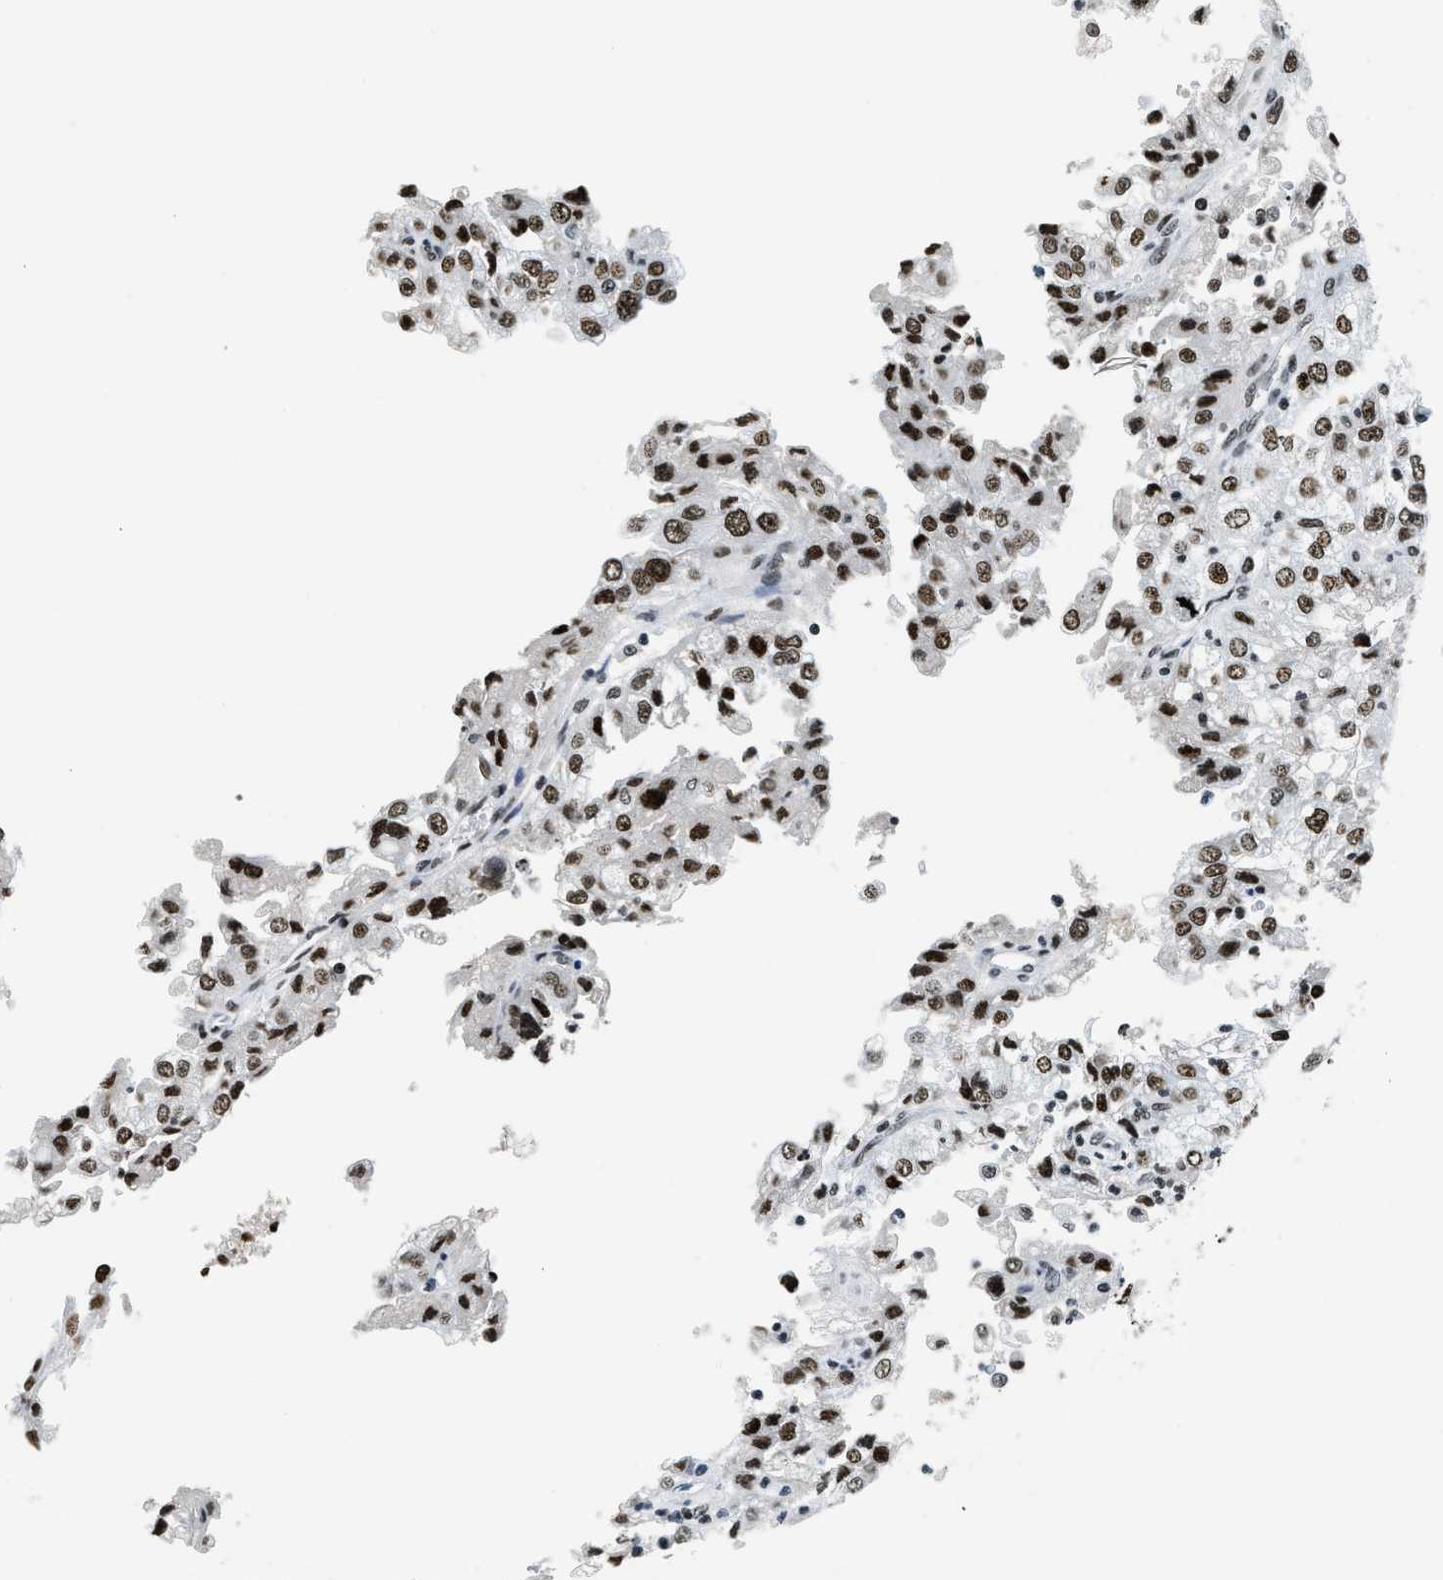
{"staining": {"intensity": "moderate", "quantity": ">75%", "location": "nuclear"}, "tissue": "renal cancer", "cell_type": "Tumor cells", "image_type": "cancer", "snomed": [{"axis": "morphology", "description": "Adenocarcinoma, NOS"}, {"axis": "topography", "description": "Kidney"}], "caption": "Tumor cells exhibit medium levels of moderate nuclear expression in approximately >75% of cells in renal cancer.", "gene": "TOP1", "patient": {"sex": "female", "age": 54}}